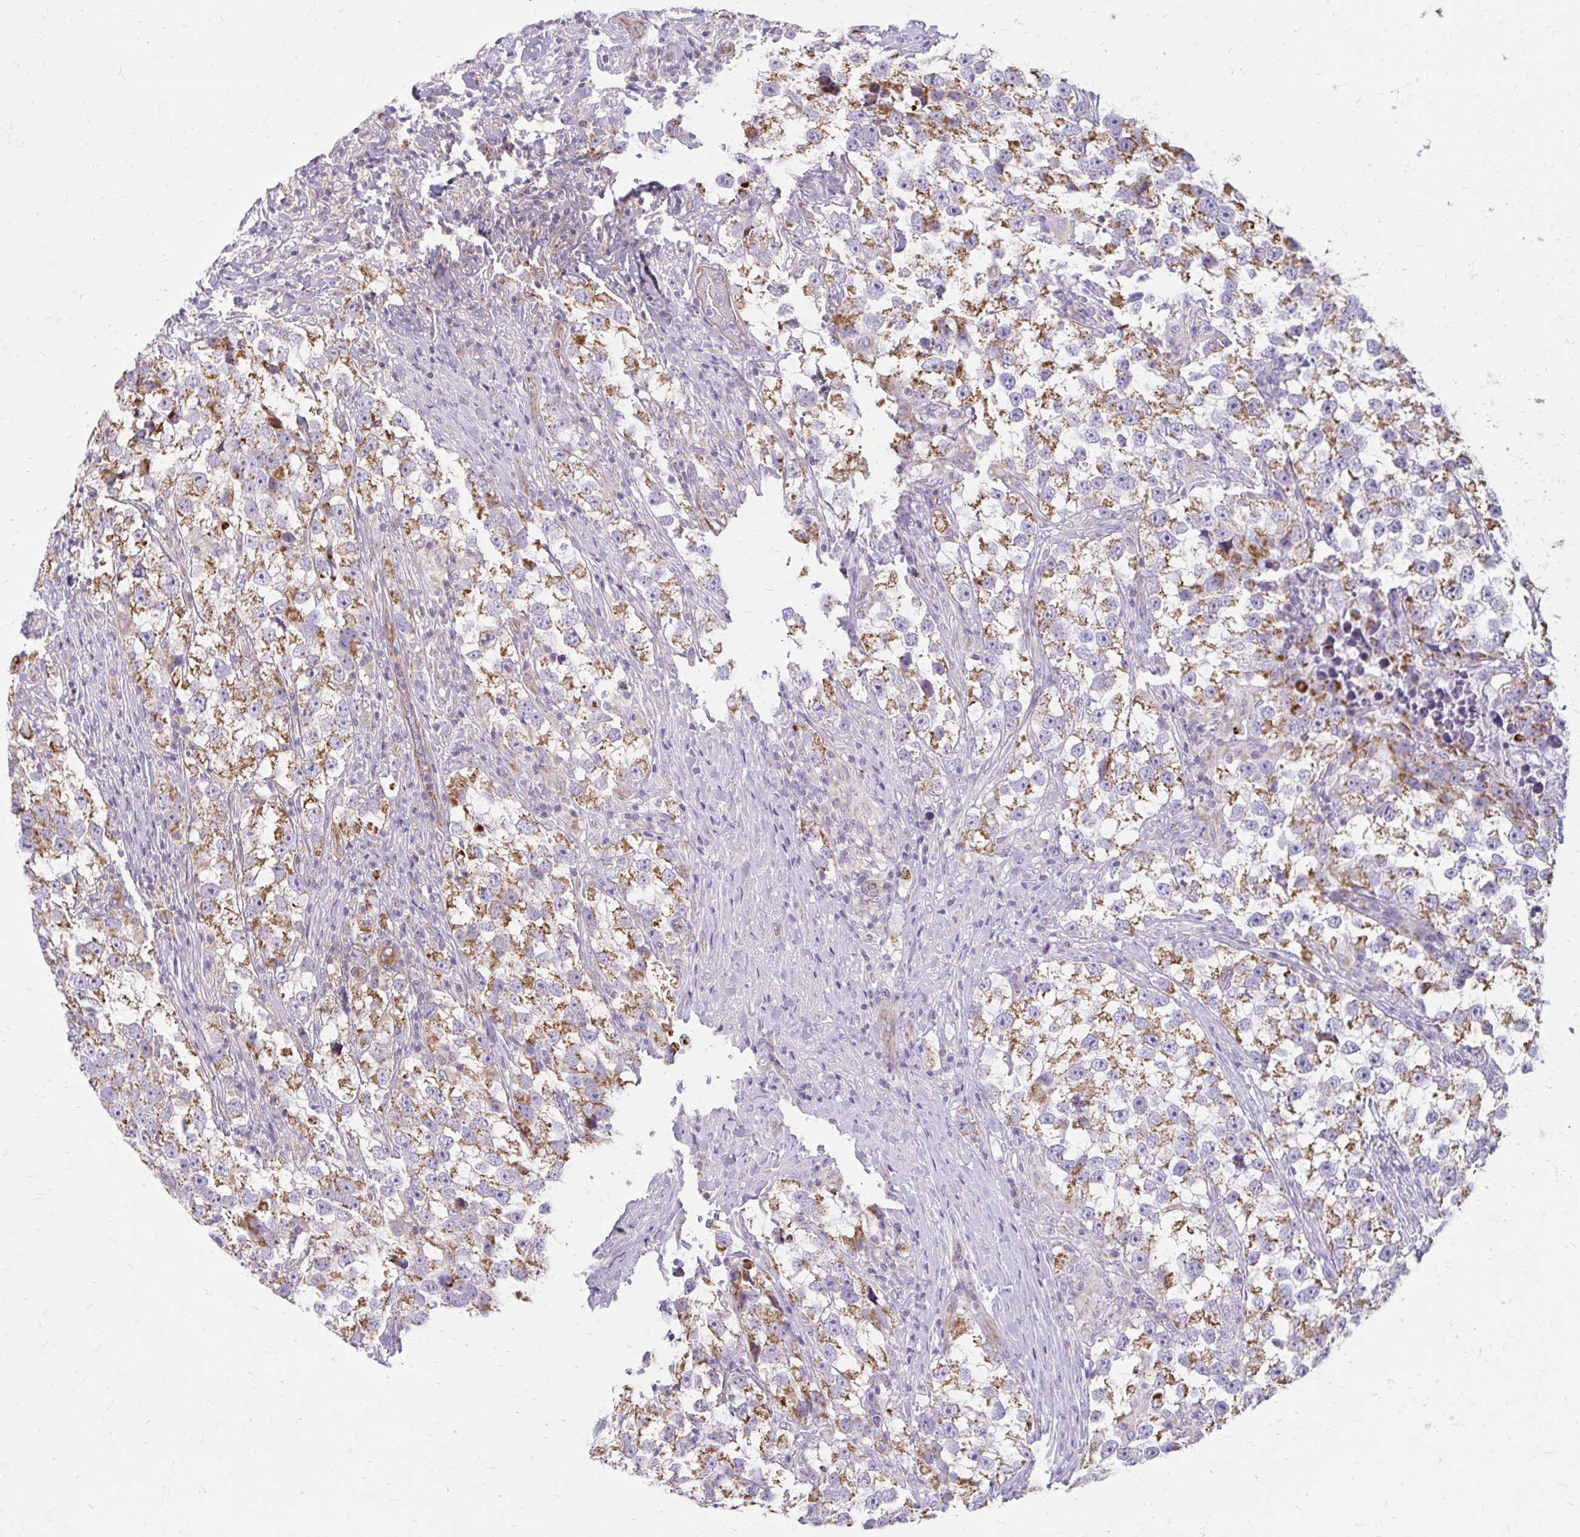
{"staining": {"intensity": "strong", "quantity": "25%-75%", "location": "cytoplasmic/membranous"}, "tissue": "testis cancer", "cell_type": "Tumor cells", "image_type": "cancer", "snomed": [{"axis": "morphology", "description": "Seminoma, NOS"}, {"axis": "topography", "description": "Testis"}], "caption": "High-magnification brightfield microscopy of testis cancer (seminoma) stained with DAB (3,3'-diaminobenzidine) (brown) and counterstained with hematoxylin (blue). tumor cells exhibit strong cytoplasmic/membranous positivity is seen in about25%-75% of cells.", "gene": "IFIT1", "patient": {"sex": "male", "age": 46}}